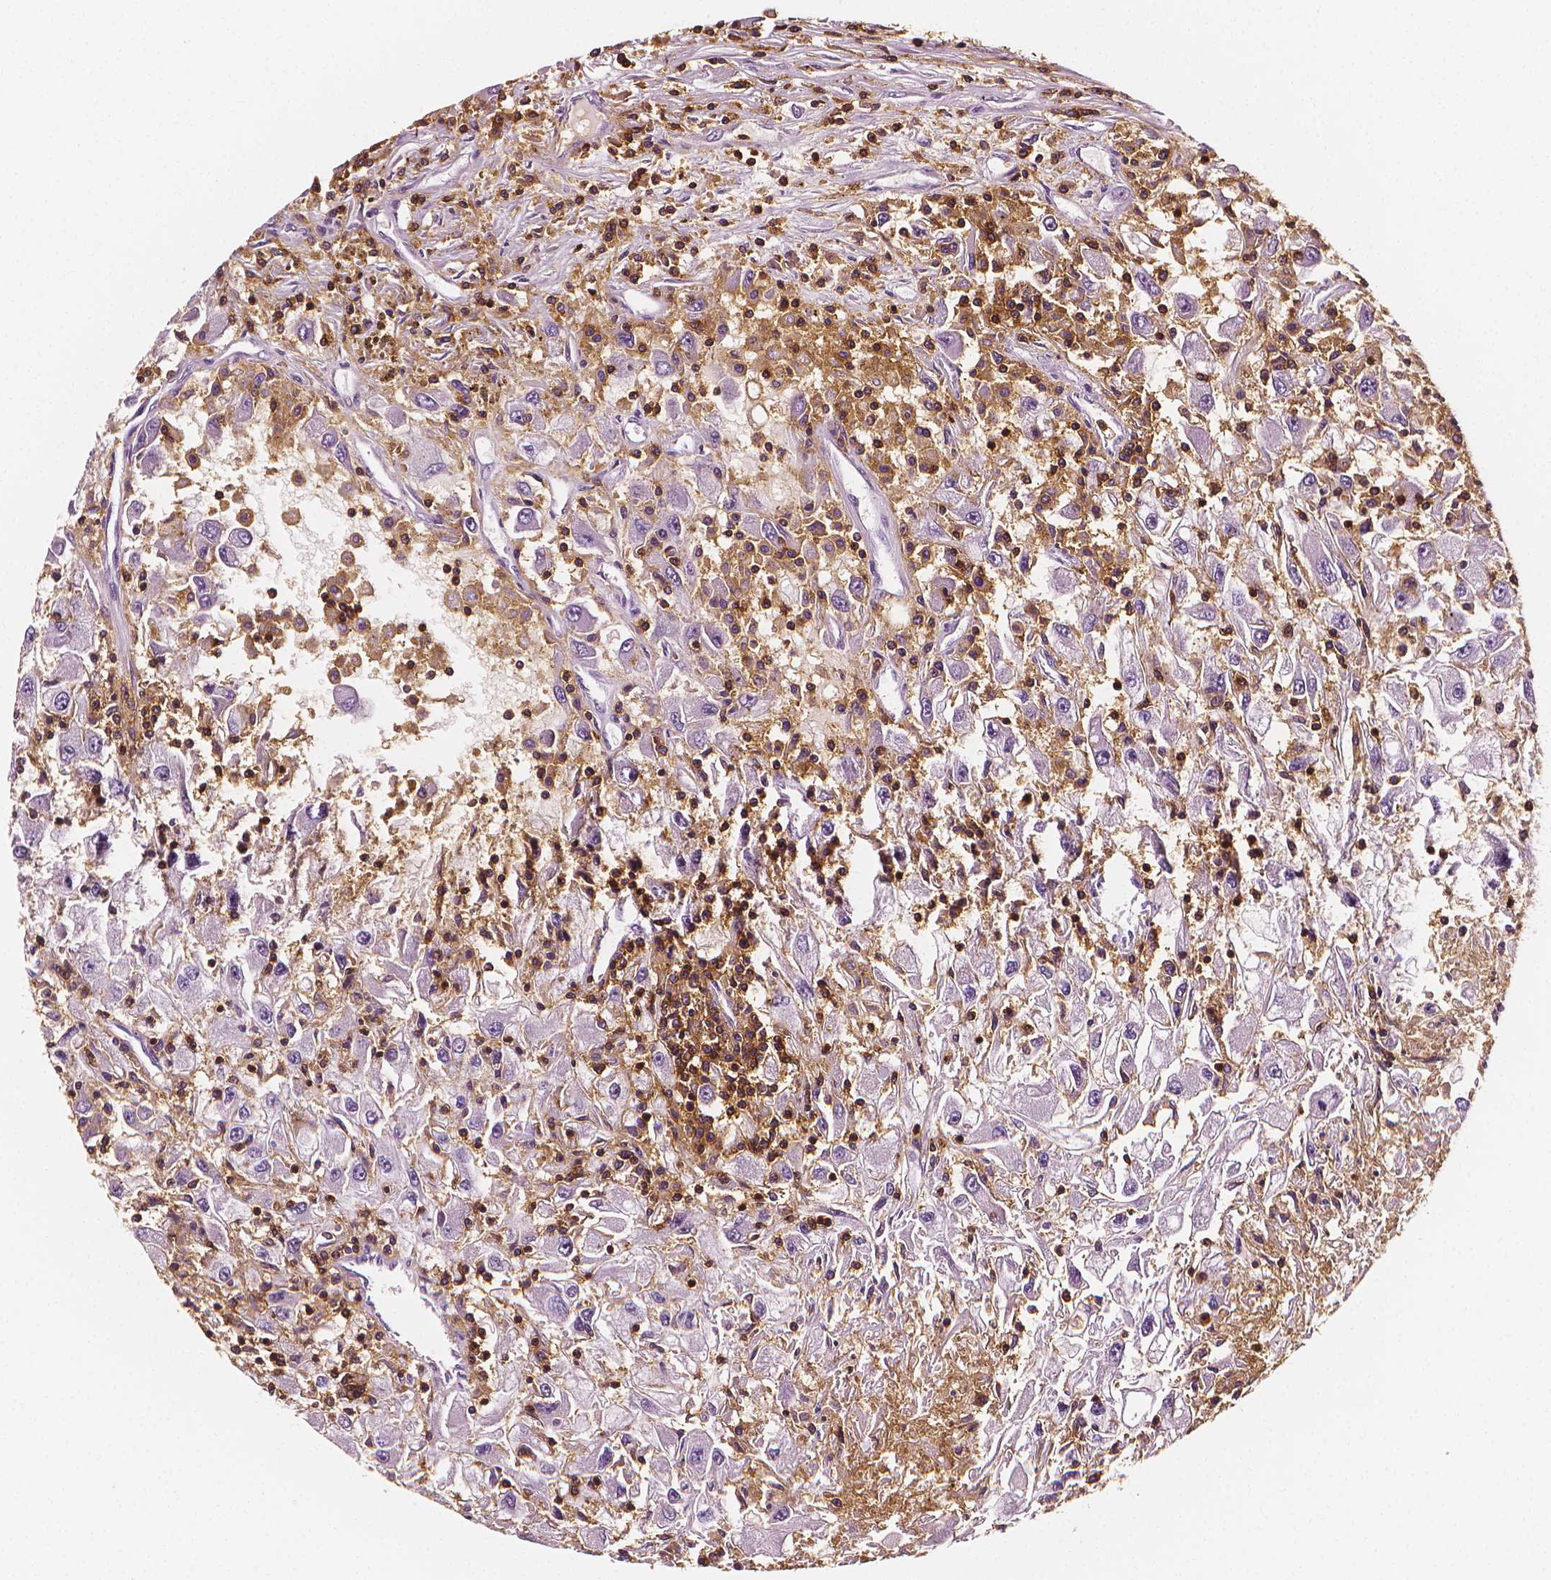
{"staining": {"intensity": "negative", "quantity": "none", "location": "none"}, "tissue": "renal cancer", "cell_type": "Tumor cells", "image_type": "cancer", "snomed": [{"axis": "morphology", "description": "Adenocarcinoma, NOS"}, {"axis": "topography", "description": "Kidney"}], "caption": "High power microscopy photomicrograph of an immunohistochemistry (IHC) micrograph of renal cancer (adenocarcinoma), revealing no significant expression in tumor cells.", "gene": "PTPRC", "patient": {"sex": "female", "age": 67}}